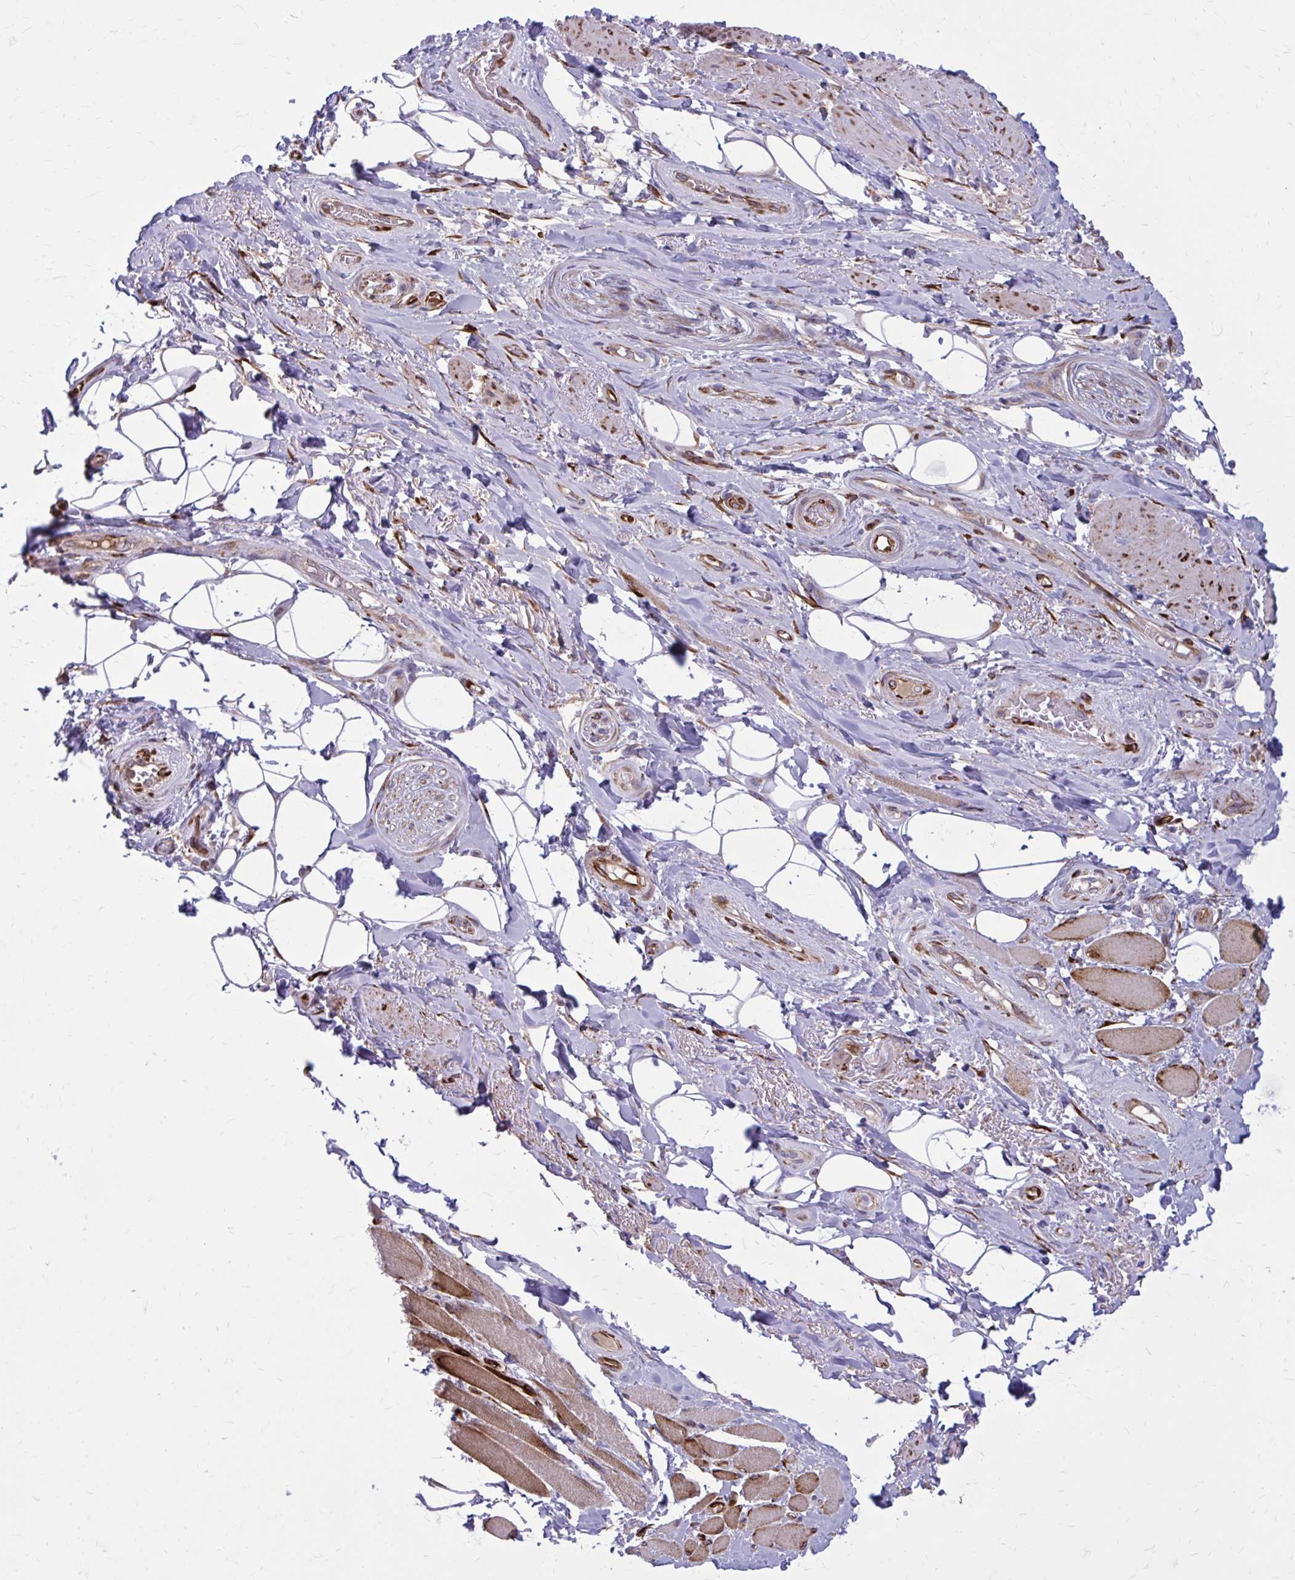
{"staining": {"intensity": "negative", "quantity": "none", "location": "none"}, "tissue": "adipose tissue", "cell_type": "Adipocytes", "image_type": "normal", "snomed": [{"axis": "morphology", "description": "Normal tissue, NOS"}, {"axis": "topography", "description": "Anal"}, {"axis": "topography", "description": "Peripheral nerve tissue"}], "caption": "High power microscopy histopathology image of an immunohistochemistry histopathology image of benign adipose tissue, revealing no significant positivity in adipocytes.", "gene": "BEND5", "patient": {"sex": "male", "age": 53}}